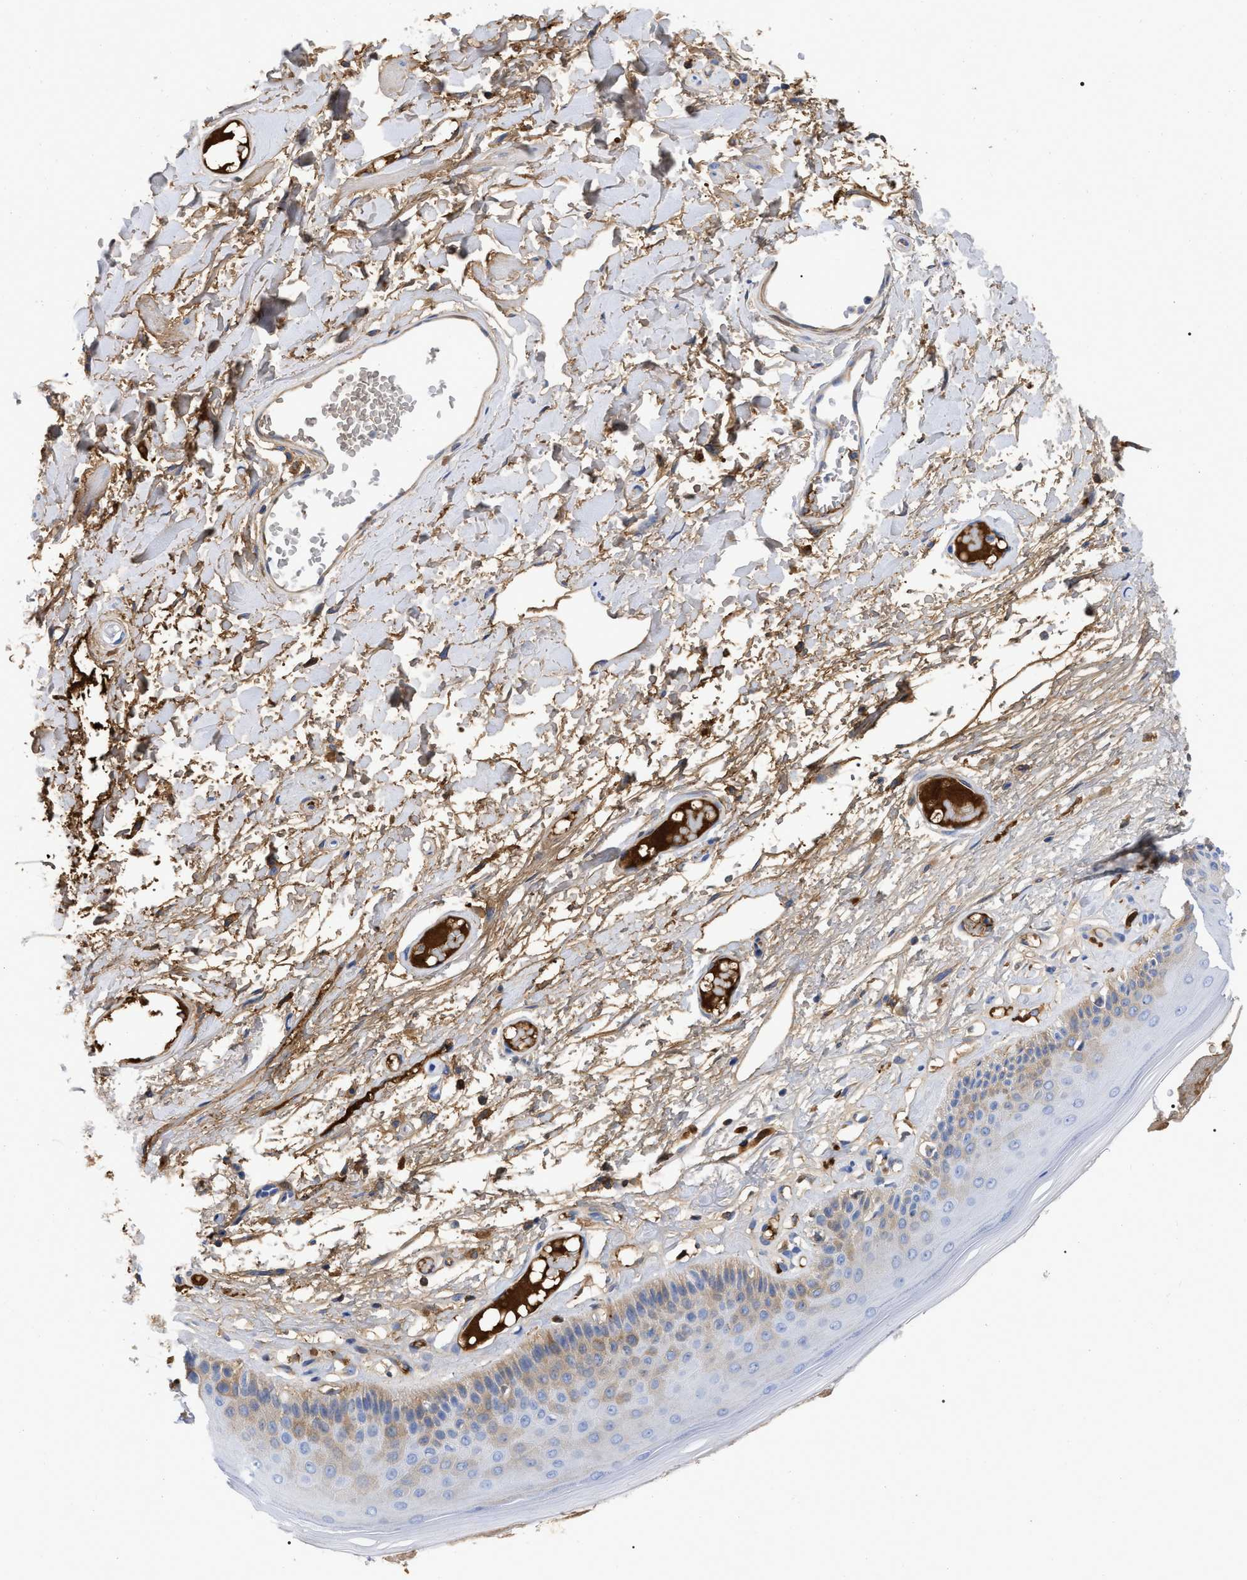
{"staining": {"intensity": "weak", "quantity": "<25%", "location": "cytoplasmic/membranous"}, "tissue": "skin", "cell_type": "Epidermal cells", "image_type": "normal", "snomed": [{"axis": "morphology", "description": "Normal tissue, NOS"}, {"axis": "topography", "description": "Vulva"}], "caption": "This is a photomicrograph of immunohistochemistry (IHC) staining of unremarkable skin, which shows no positivity in epidermal cells.", "gene": "IGHV5", "patient": {"sex": "female", "age": 73}}